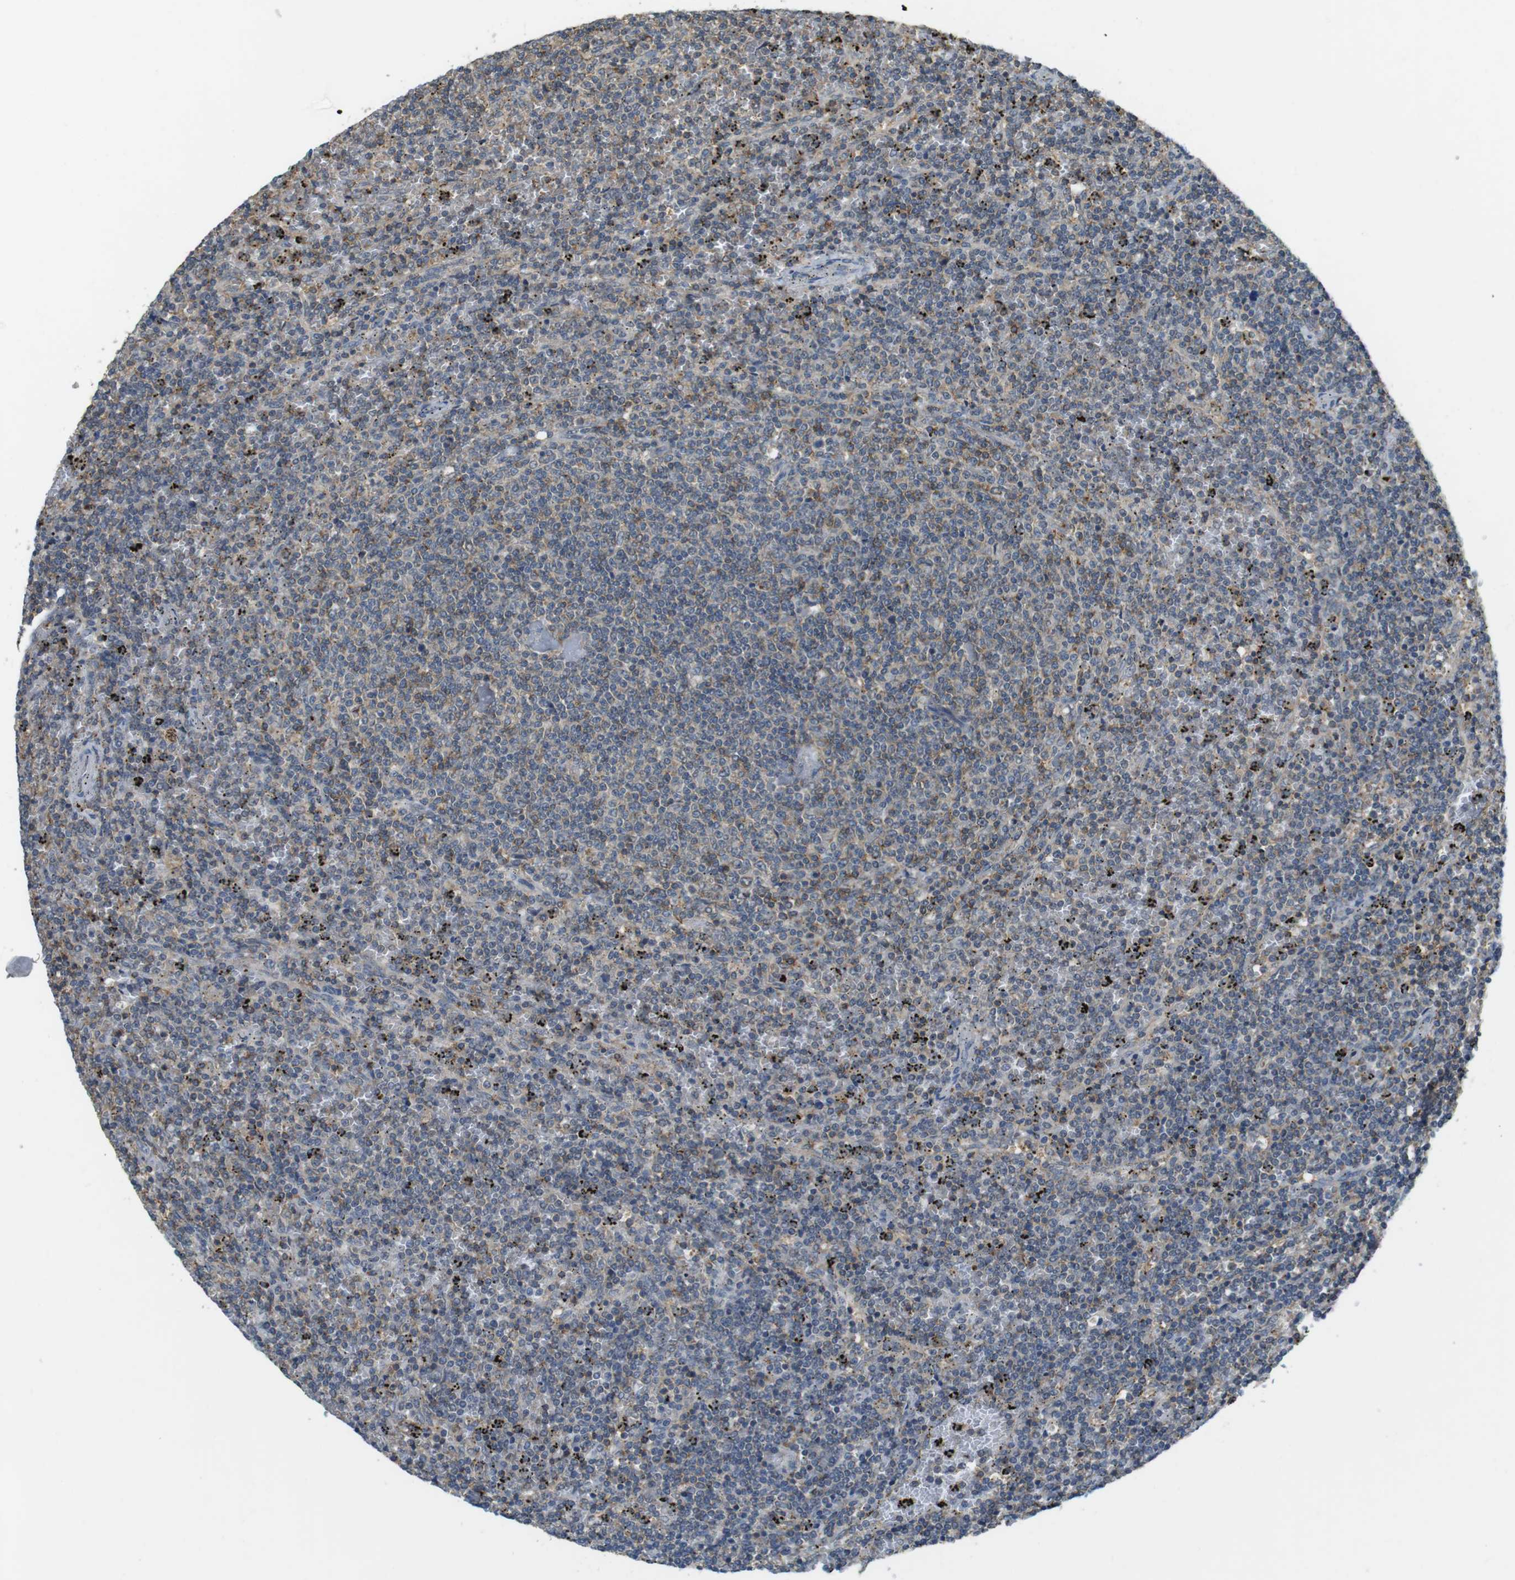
{"staining": {"intensity": "moderate", "quantity": "<25%", "location": "cytoplasmic/membranous"}, "tissue": "lymphoma", "cell_type": "Tumor cells", "image_type": "cancer", "snomed": [{"axis": "morphology", "description": "Malignant lymphoma, non-Hodgkin's type, Low grade"}, {"axis": "topography", "description": "Spleen"}], "caption": "Brown immunohistochemical staining in lymphoma demonstrates moderate cytoplasmic/membranous positivity in approximately <25% of tumor cells. The protein of interest is shown in brown color, while the nuclei are stained blue.", "gene": "BRI3BP", "patient": {"sex": "female", "age": 50}}